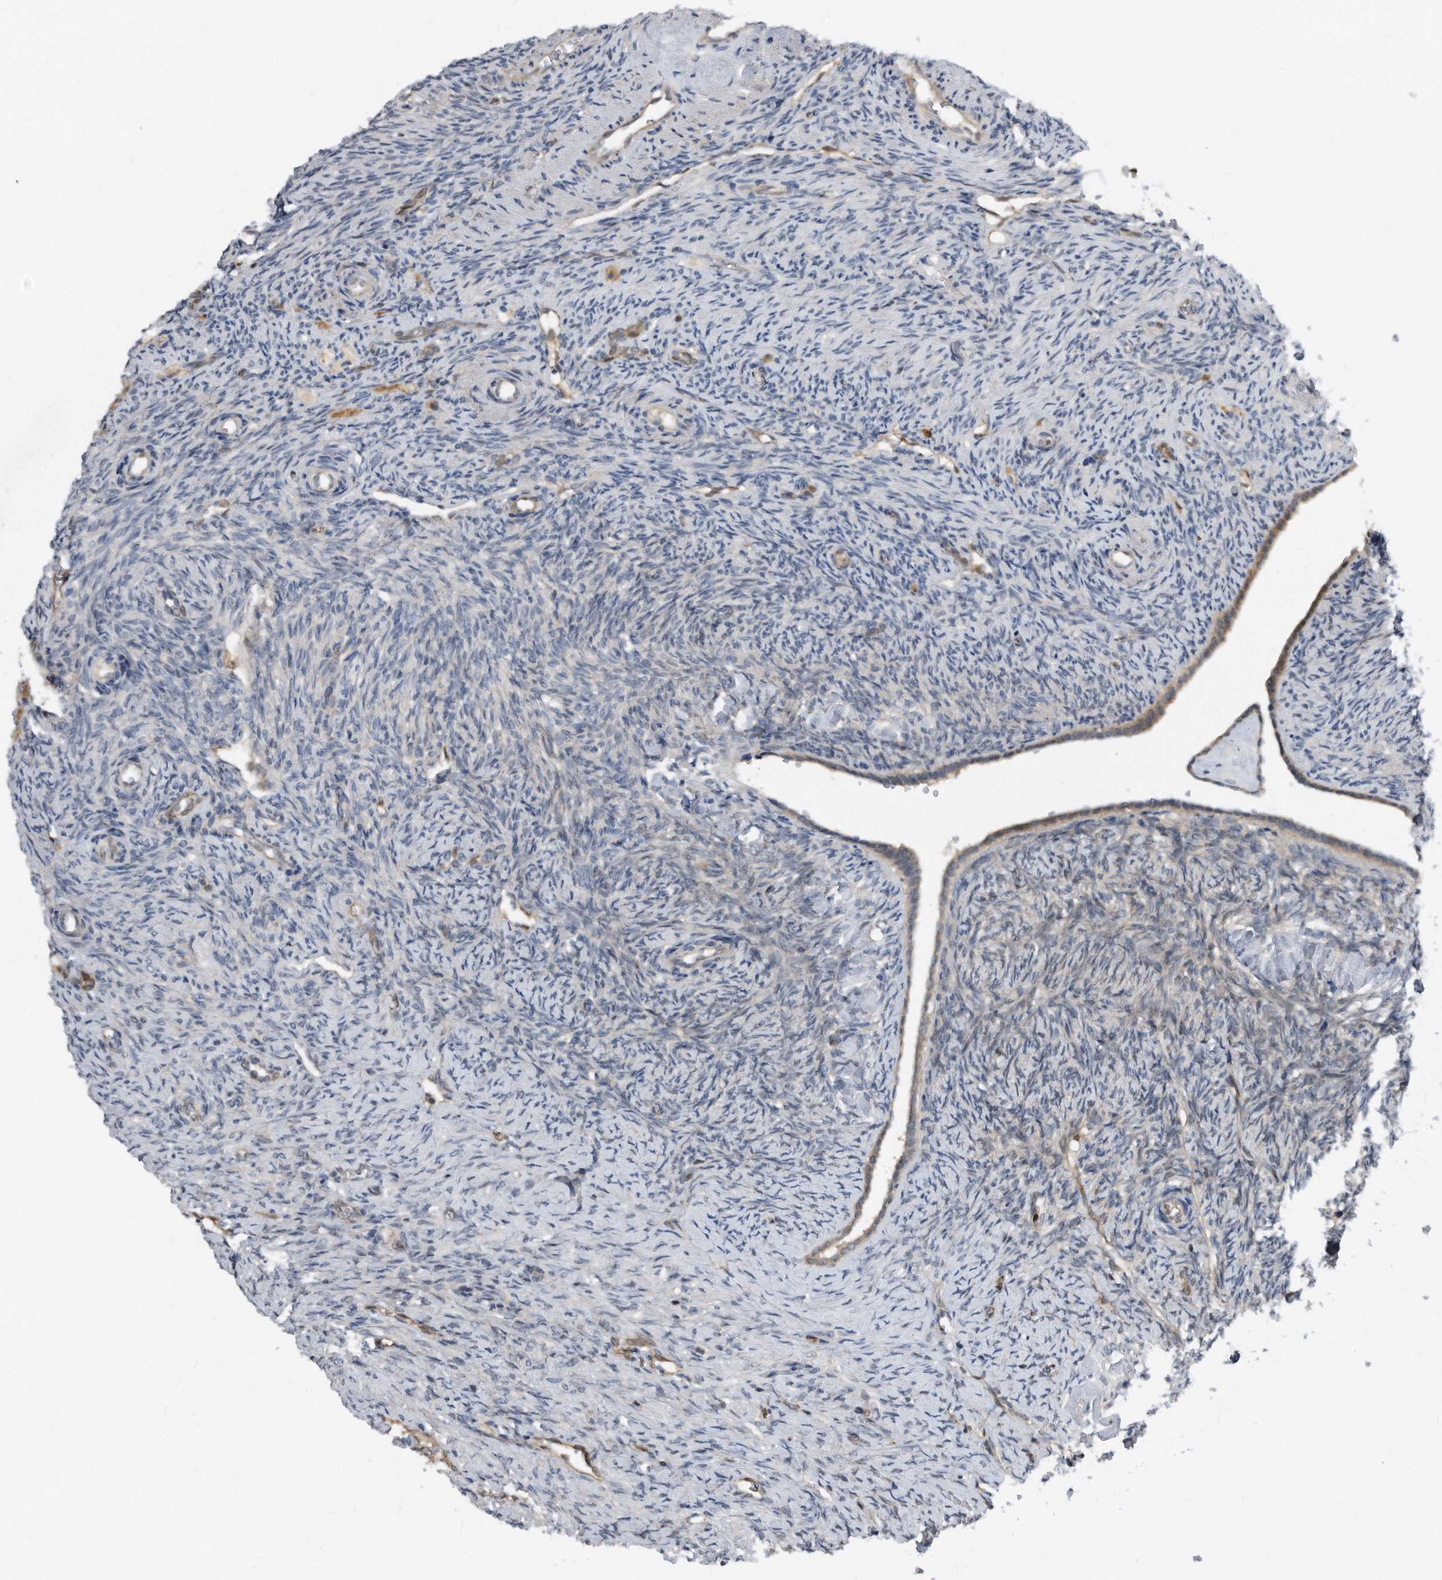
{"staining": {"intensity": "moderate", "quantity": ">75%", "location": "cytoplasmic/membranous"}, "tissue": "ovary", "cell_type": "Follicle cells", "image_type": "normal", "snomed": [{"axis": "morphology", "description": "Normal tissue, NOS"}, {"axis": "topography", "description": "Ovary"}], "caption": "Immunohistochemical staining of unremarkable human ovary reveals medium levels of moderate cytoplasmic/membranous expression in about >75% of follicle cells.", "gene": "MAP2K6", "patient": {"sex": "female", "age": 41}}